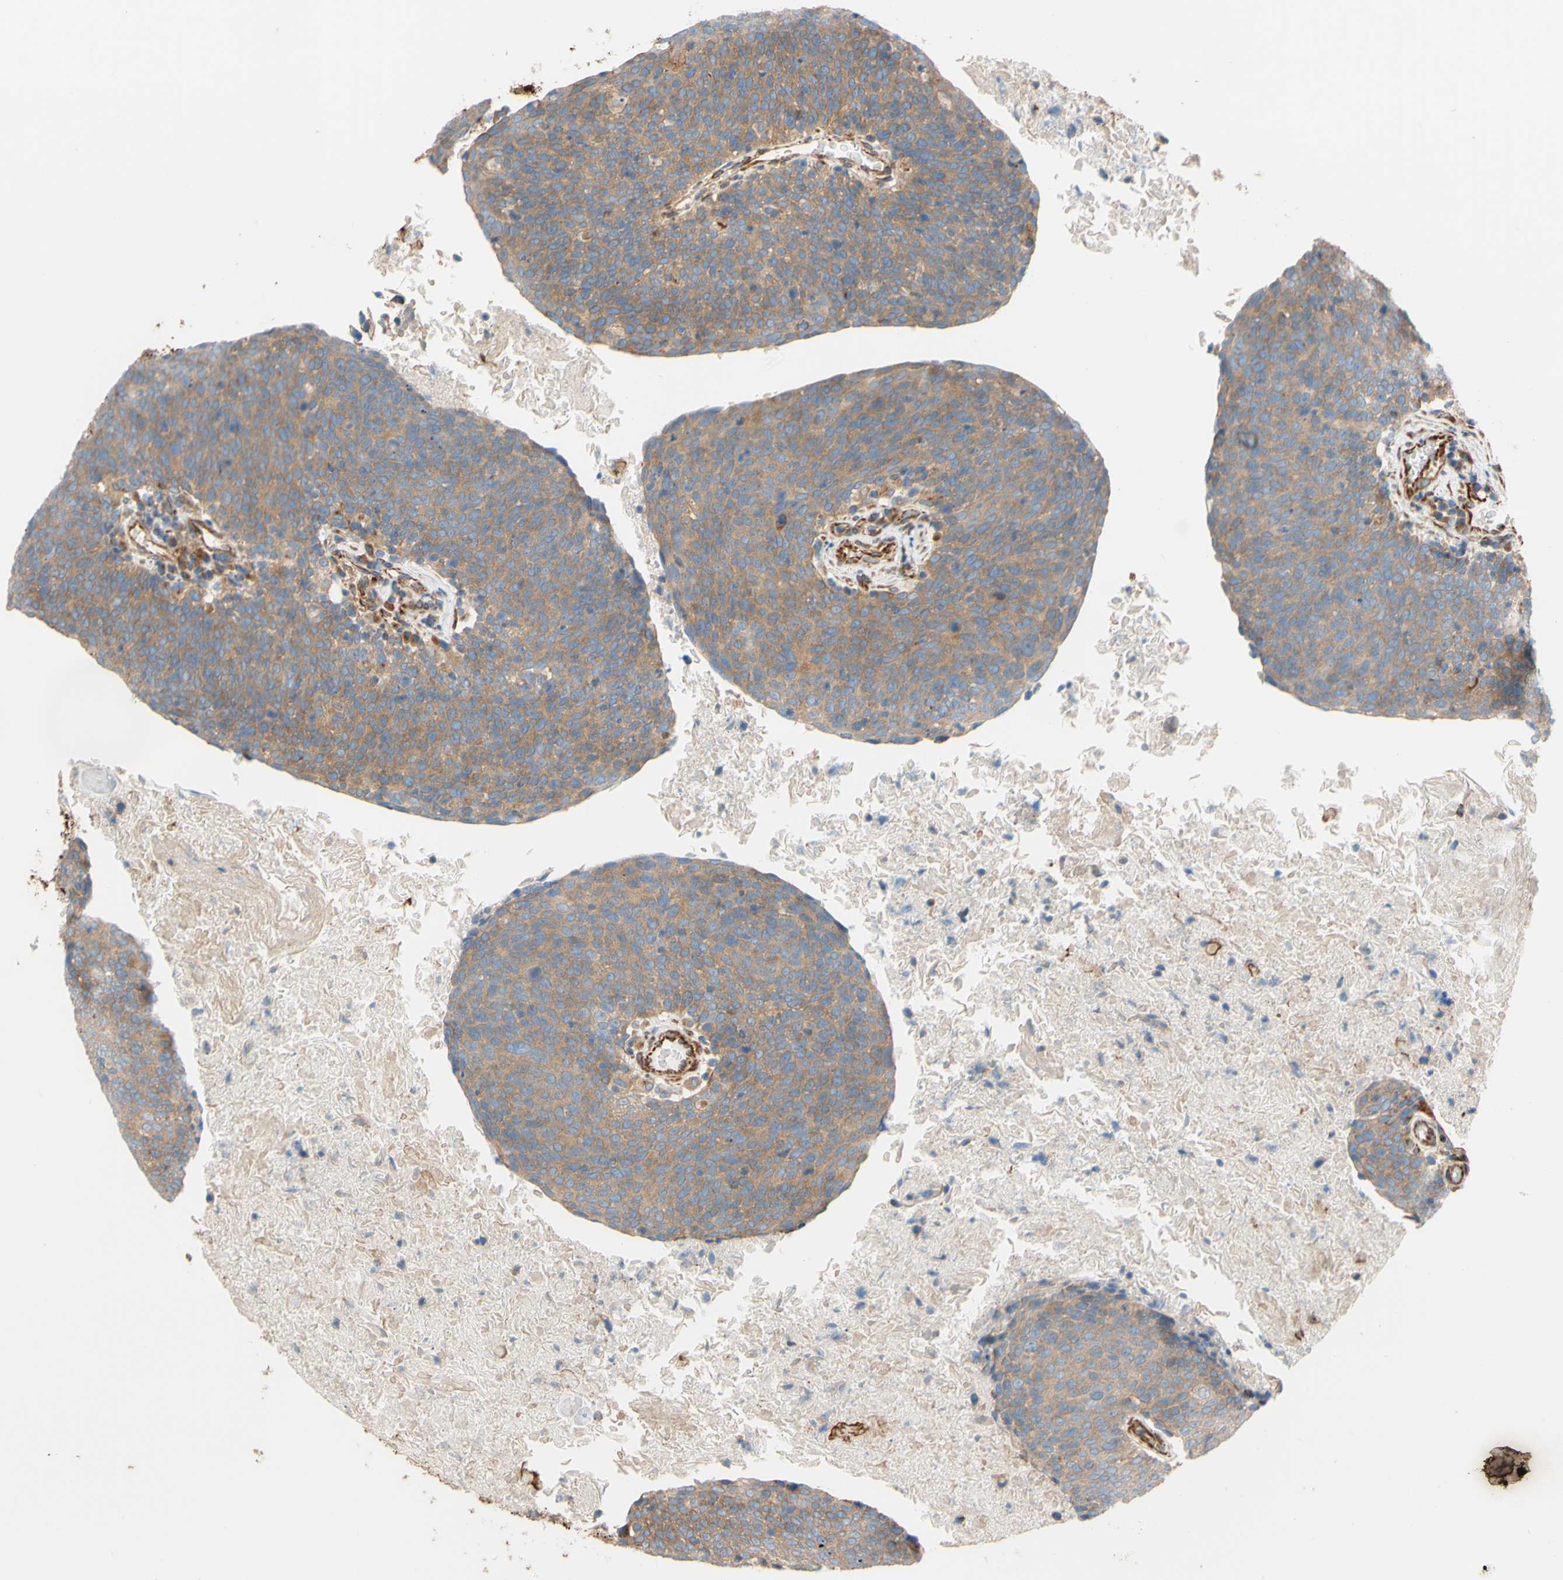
{"staining": {"intensity": "moderate", "quantity": ">75%", "location": "cytoplasmic/membranous"}, "tissue": "head and neck cancer", "cell_type": "Tumor cells", "image_type": "cancer", "snomed": [{"axis": "morphology", "description": "Squamous cell carcinoma, NOS"}, {"axis": "morphology", "description": "Squamous cell carcinoma, metastatic, NOS"}, {"axis": "topography", "description": "Lymph node"}, {"axis": "topography", "description": "Head-Neck"}], "caption": "A brown stain highlights moderate cytoplasmic/membranous positivity of a protein in human head and neck metastatic squamous cell carcinoma tumor cells.", "gene": "C1orf43", "patient": {"sex": "male", "age": 62}}